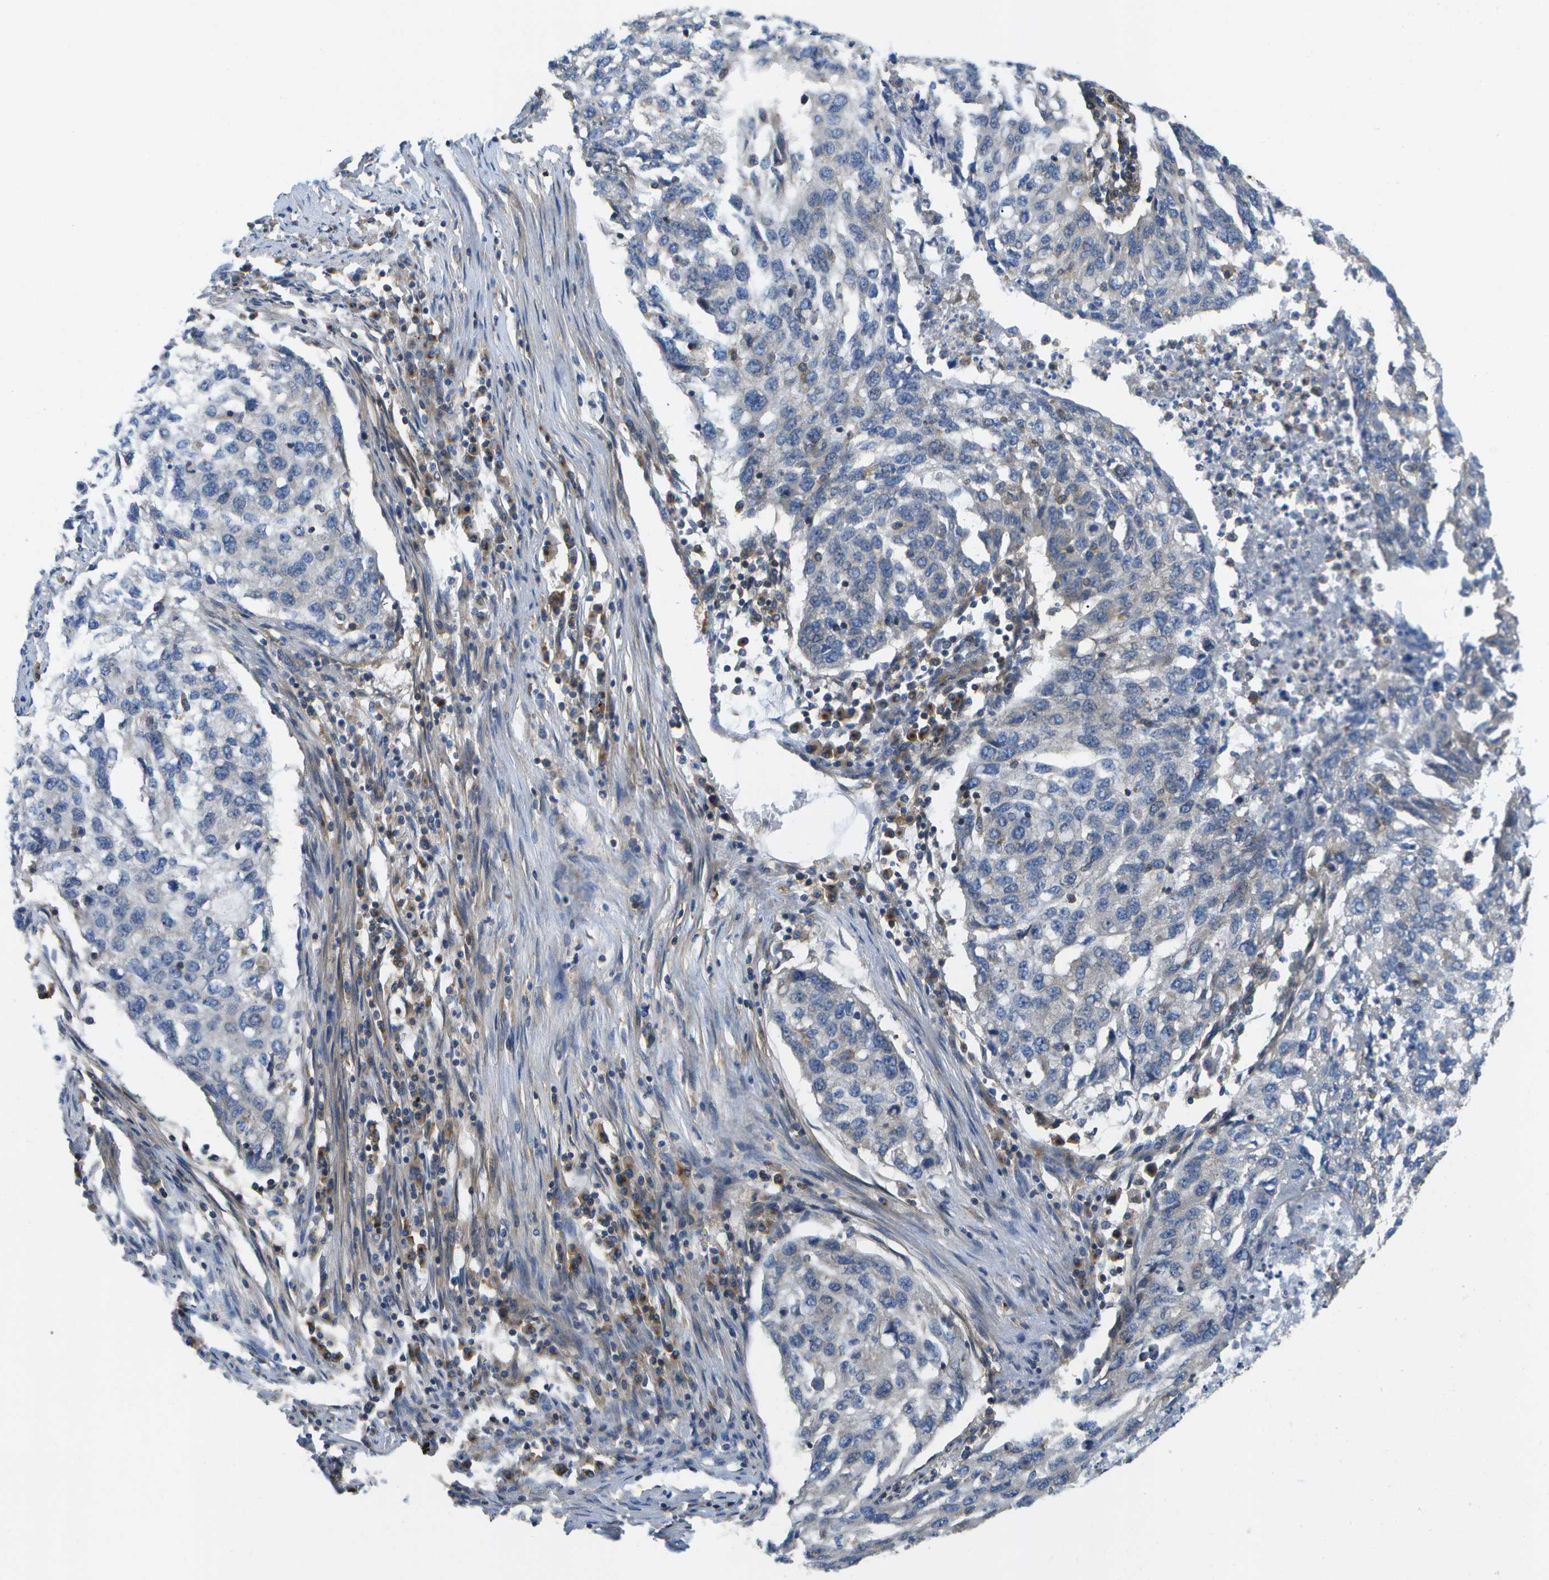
{"staining": {"intensity": "negative", "quantity": "none", "location": "none"}, "tissue": "lung cancer", "cell_type": "Tumor cells", "image_type": "cancer", "snomed": [{"axis": "morphology", "description": "Squamous cell carcinoma, NOS"}, {"axis": "topography", "description": "Lung"}], "caption": "A high-resolution micrograph shows immunohistochemistry staining of lung squamous cell carcinoma, which shows no significant expression in tumor cells. (Stains: DAB immunohistochemistry (IHC) with hematoxylin counter stain, Microscopy: brightfield microscopy at high magnification).", "gene": "BST2", "patient": {"sex": "female", "age": 63}}